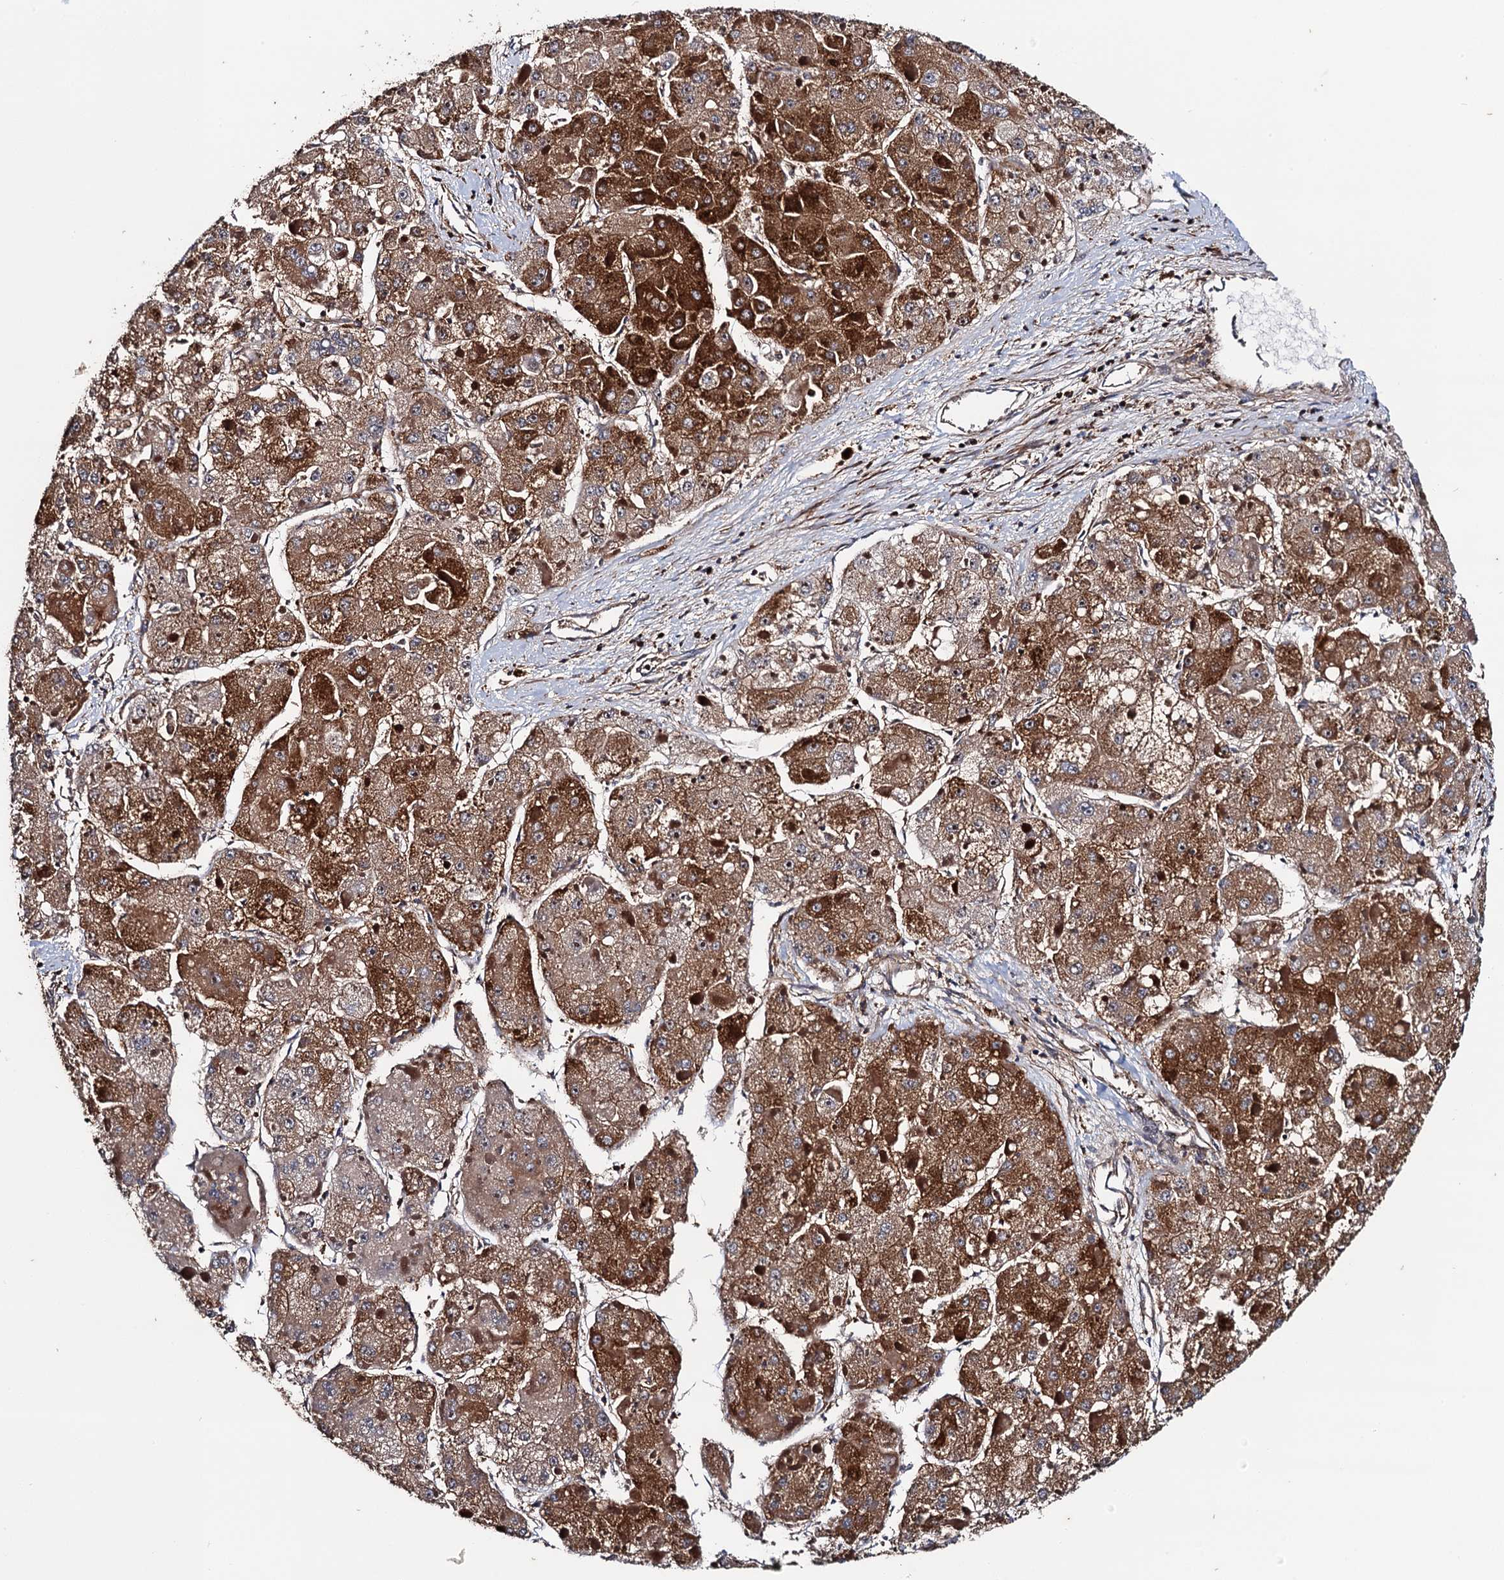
{"staining": {"intensity": "strong", "quantity": ">75%", "location": "cytoplasmic/membranous"}, "tissue": "liver cancer", "cell_type": "Tumor cells", "image_type": "cancer", "snomed": [{"axis": "morphology", "description": "Carcinoma, Hepatocellular, NOS"}, {"axis": "topography", "description": "Liver"}], "caption": "Immunohistochemical staining of liver cancer demonstrates high levels of strong cytoplasmic/membranous protein expression in about >75% of tumor cells.", "gene": "BORA", "patient": {"sex": "female", "age": 73}}